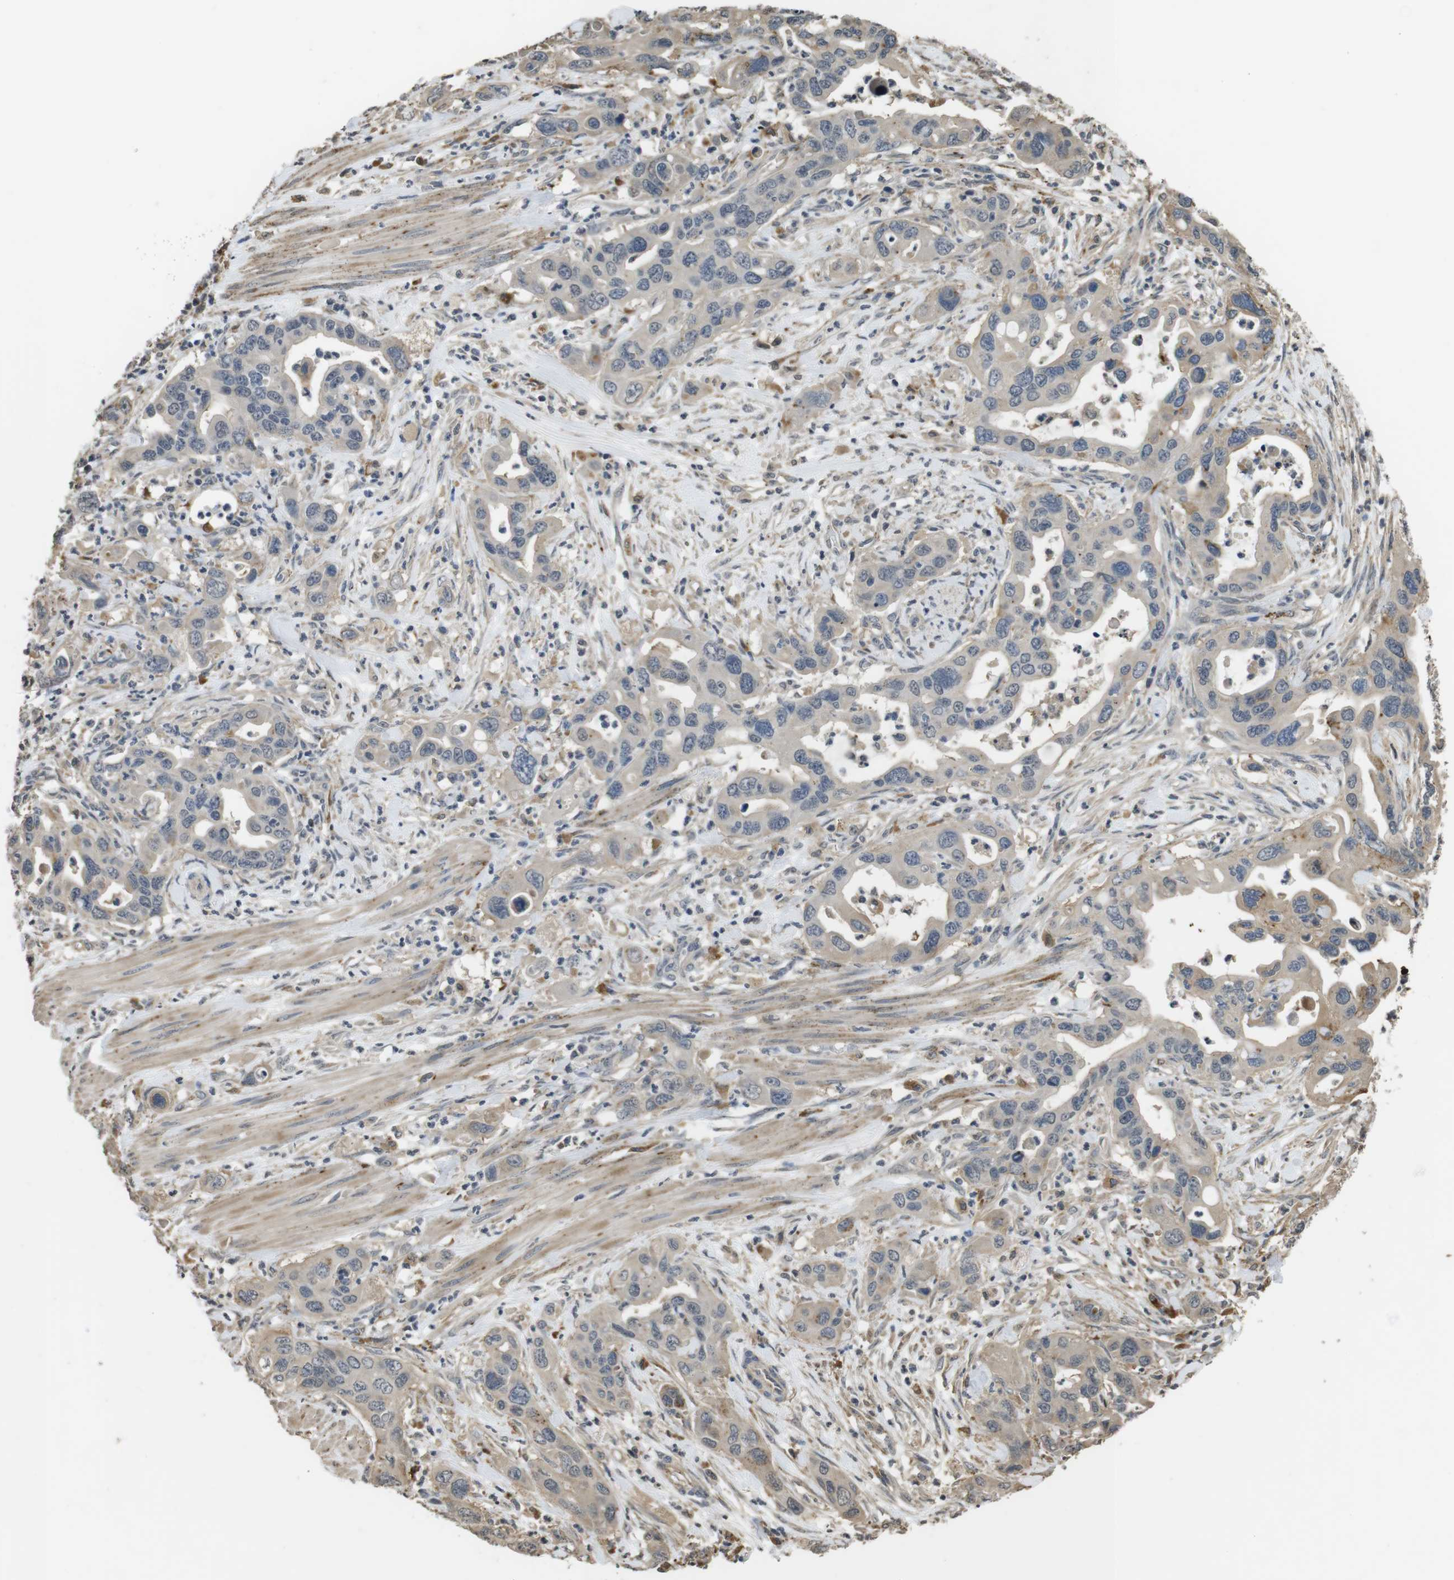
{"staining": {"intensity": "weak", "quantity": ">75%", "location": "cytoplasmic/membranous"}, "tissue": "pancreatic cancer", "cell_type": "Tumor cells", "image_type": "cancer", "snomed": [{"axis": "morphology", "description": "Adenocarcinoma, NOS"}, {"axis": "topography", "description": "Pancreas"}], "caption": "Protein analysis of adenocarcinoma (pancreatic) tissue demonstrates weak cytoplasmic/membranous expression in approximately >75% of tumor cells.", "gene": "FZD10", "patient": {"sex": "female", "age": 71}}